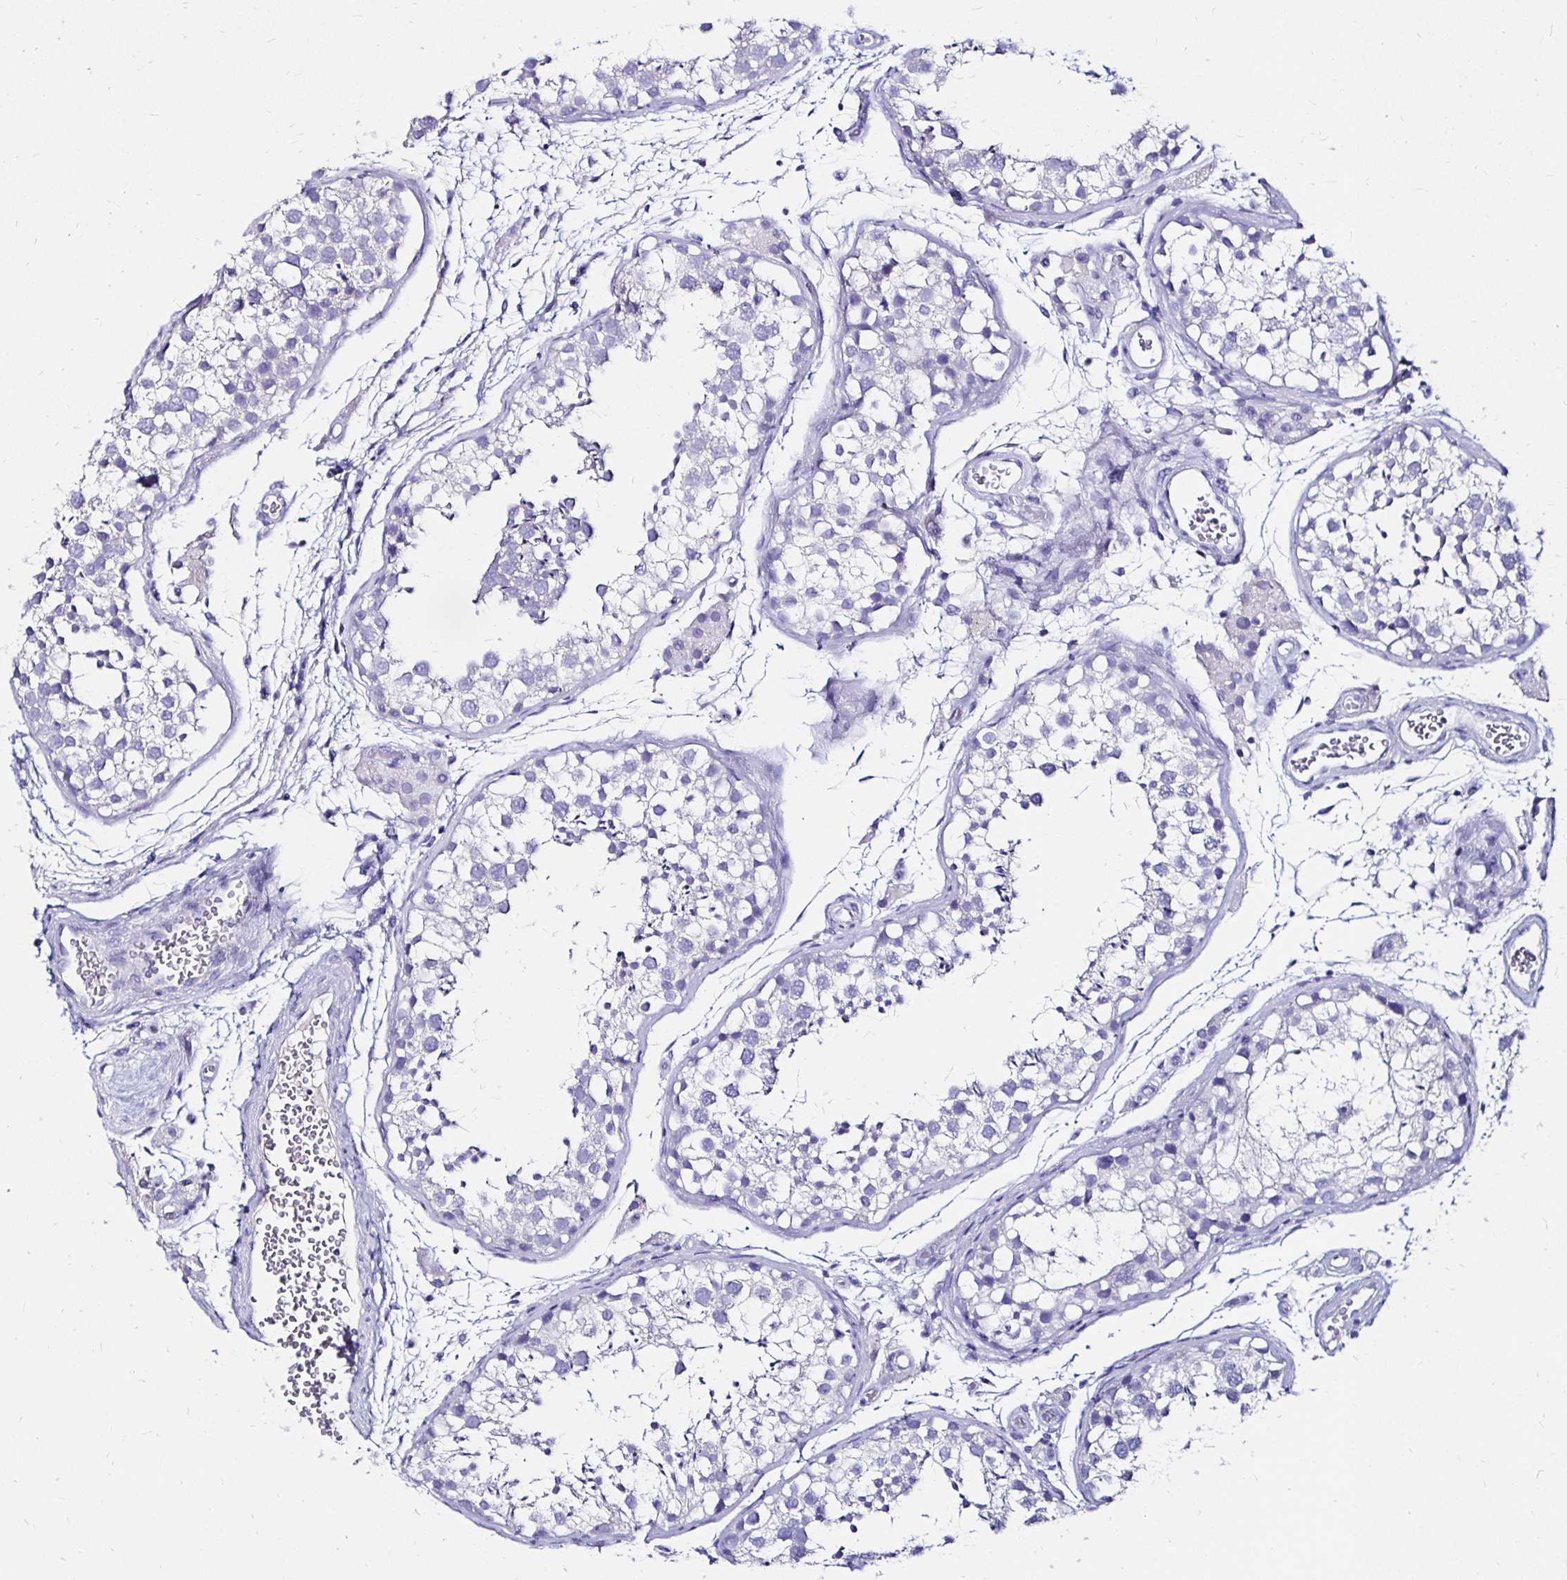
{"staining": {"intensity": "negative", "quantity": "none", "location": "none"}, "tissue": "testis", "cell_type": "Cells in seminiferous ducts", "image_type": "normal", "snomed": [{"axis": "morphology", "description": "Normal tissue, NOS"}, {"axis": "morphology", "description": "Seminoma, NOS"}, {"axis": "topography", "description": "Testis"}], "caption": "The histopathology image reveals no staining of cells in seminiferous ducts in unremarkable testis. (DAB IHC visualized using brightfield microscopy, high magnification).", "gene": "KCNT1", "patient": {"sex": "male", "age": 29}}